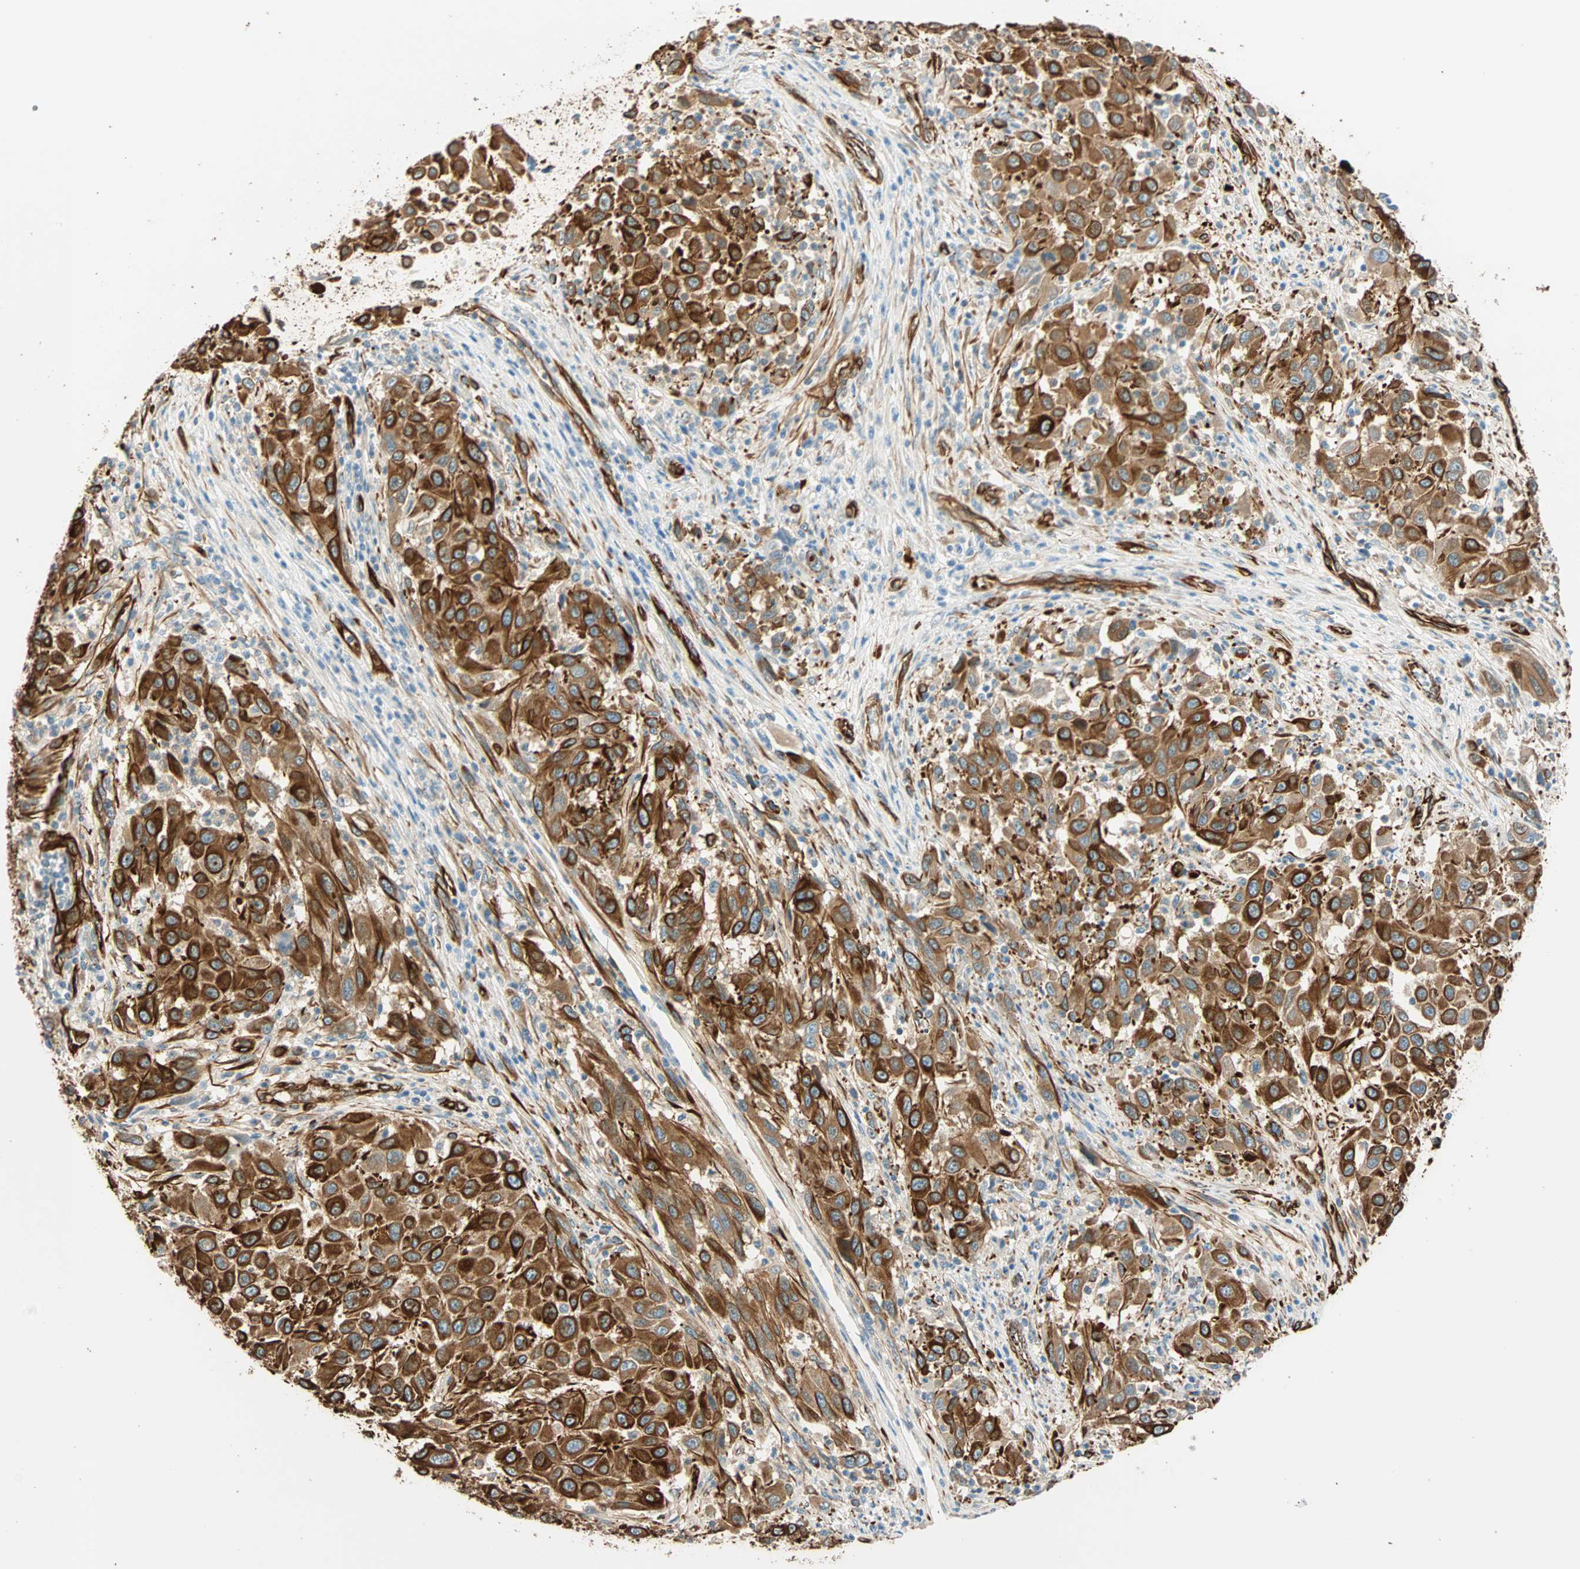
{"staining": {"intensity": "strong", "quantity": ">75%", "location": "cytoplasmic/membranous"}, "tissue": "melanoma", "cell_type": "Tumor cells", "image_type": "cancer", "snomed": [{"axis": "morphology", "description": "Malignant melanoma, Metastatic site"}, {"axis": "topography", "description": "Lymph node"}], "caption": "An IHC image of neoplastic tissue is shown. Protein staining in brown highlights strong cytoplasmic/membranous positivity in malignant melanoma (metastatic site) within tumor cells. (Brightfield microscopy of DAB IHC at high magnification).", "gene": "NES", "patient": {"sex": "male", "age": 61}}